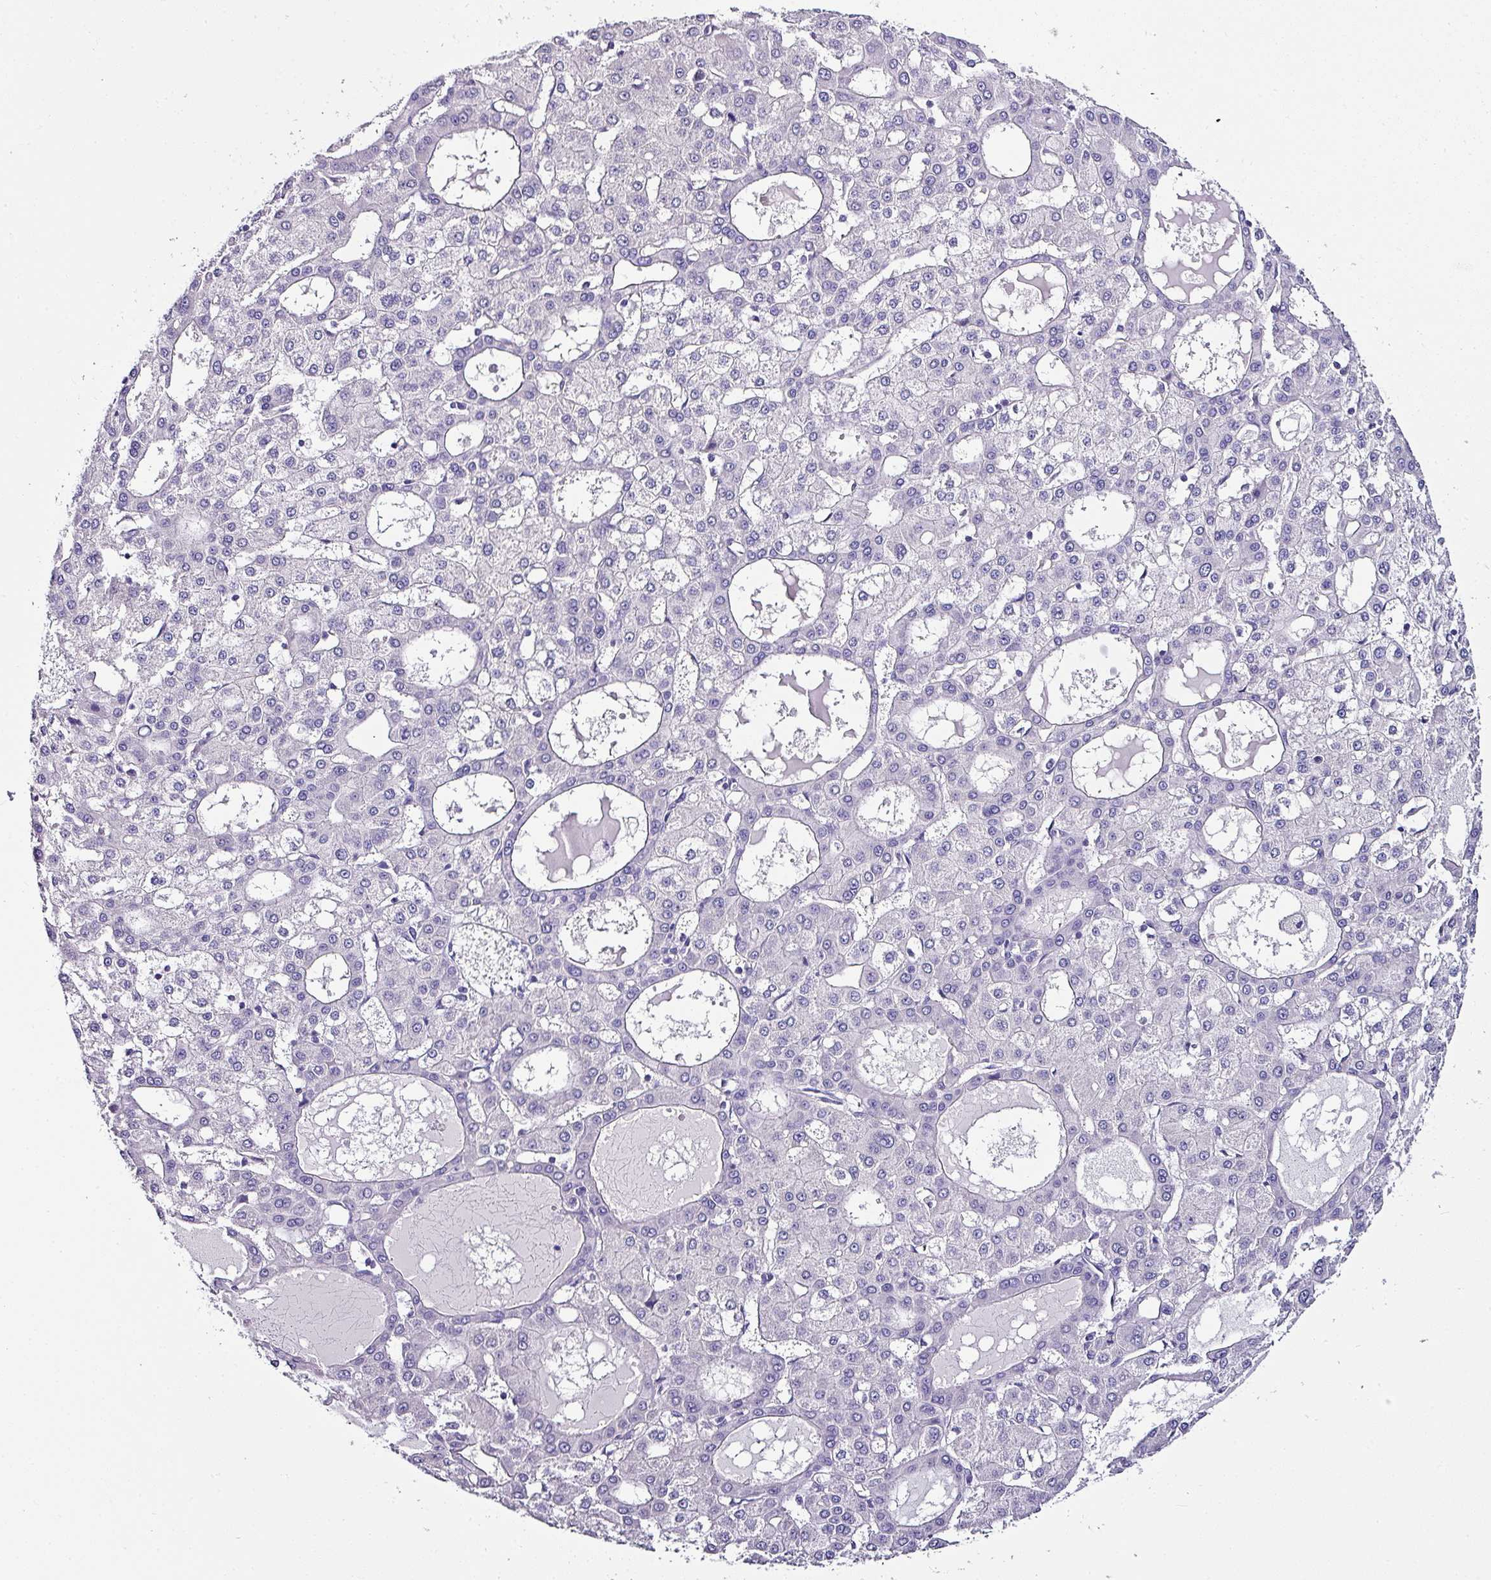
{"staining": {"intensity": "negative", "quantity": "none", "location": "none"}, "tissue": "liver cancer", "cell_type": "Tumor cells", "image_type": "cancer", "snomed": [{"axis": "morphology", "description": "Carcinoma, Hepatocellular, NOS"}, {"axis": "topography", "description": "Liver"}], "caption": "Immunohistochemistry photomicrograph of neoplastic tissue: hepatocellular carcinoma (liver) stained with DAB displays no significant protein expression in tumor cells. Nuclei are stained in blue.", "gene": "NAPSA", "patient": {"sex": "male", "age": 47}}